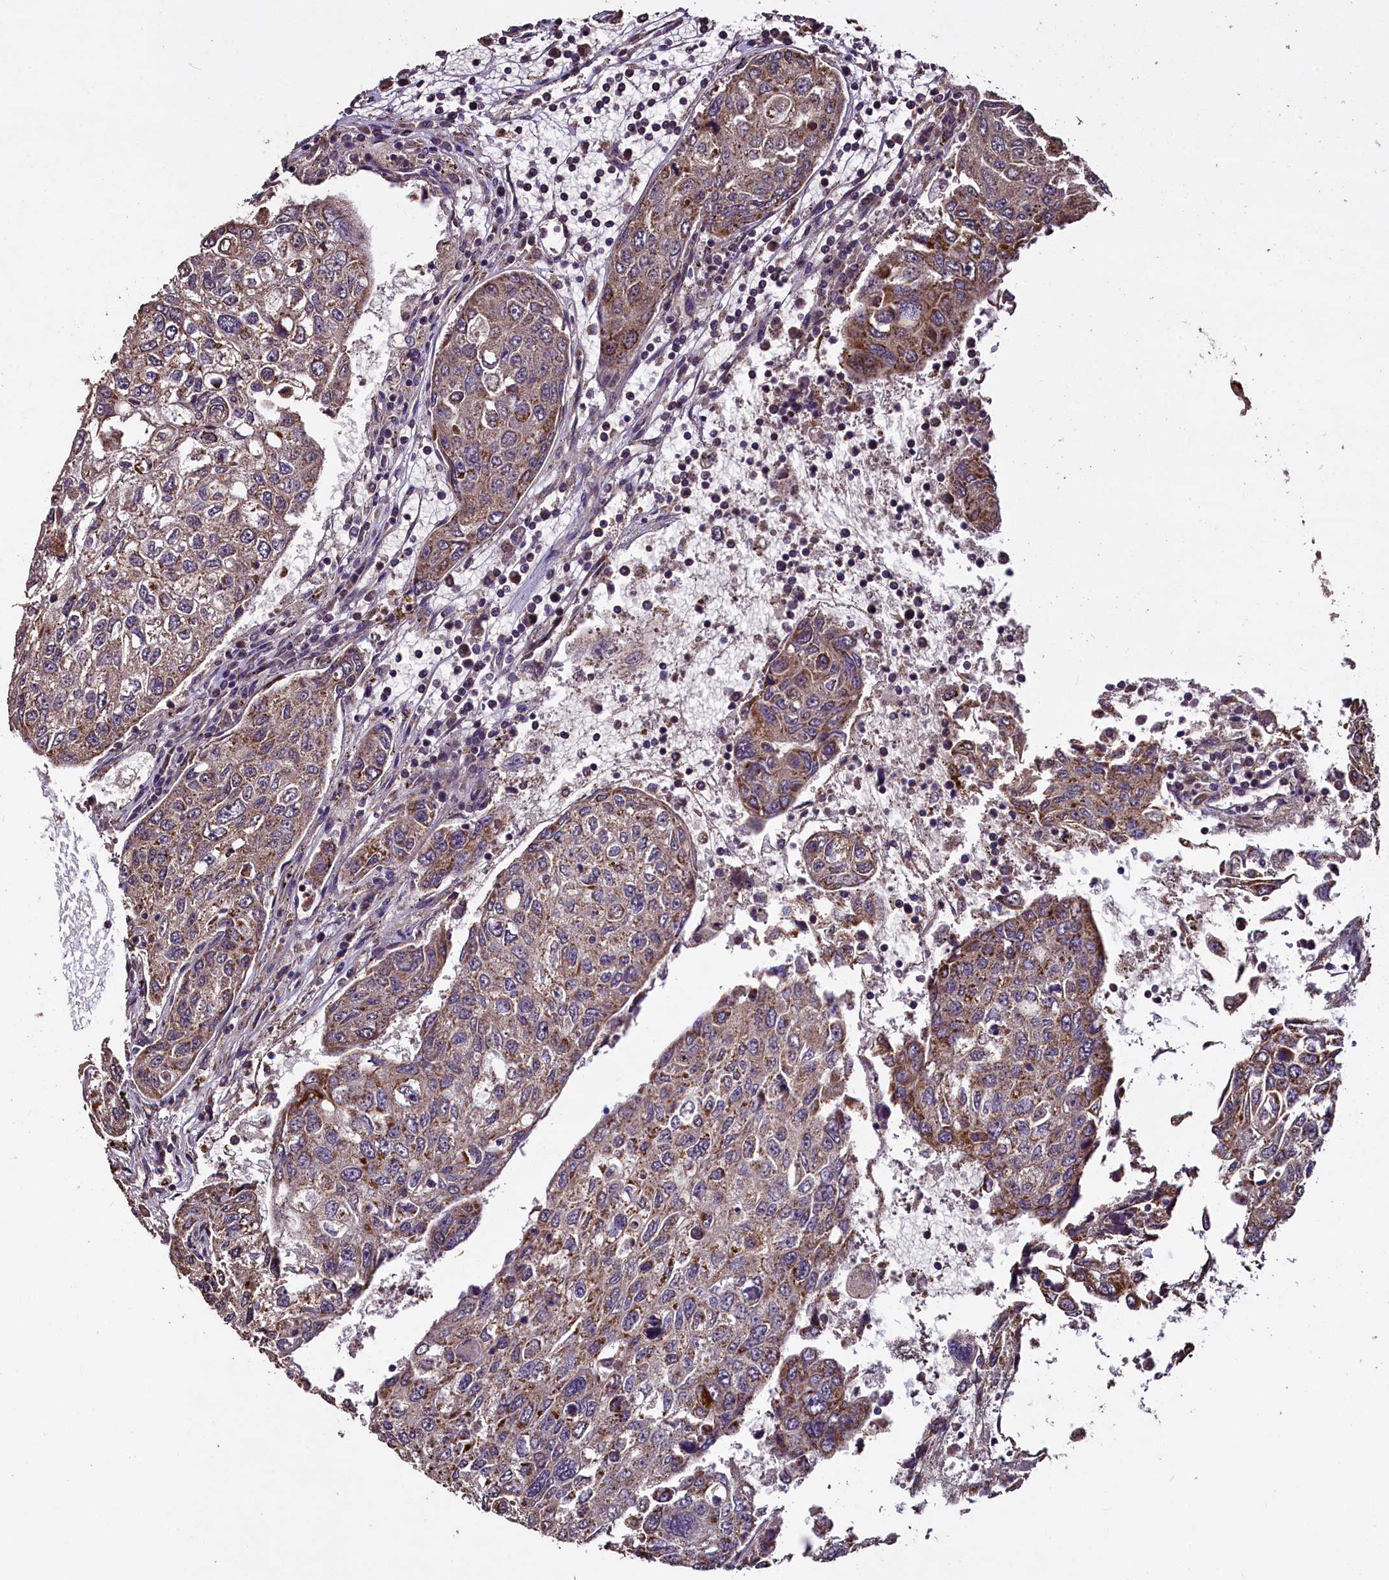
{"staining": {"intensity": "moderate", "quantity": ">75%", "location": "cytoplasmic/membranous"}, "tissue": "urothelial cancer", "cell_type": "Tumor cells", "image_type": "cancer", "snomed": [{"axis": "morphology", "description": "Urothelial carcinoma, High grade"}, {"axis": "topography", "description": "Lymph node"}, {"axis": "topography", "description": "Urinary bladder"}], "caption": "This is a micrograph of immunohistochemistry (IHC) staining of urothelial cancer, which shows moderate positivity in the cytoplasmic/membranous of tumor cells.", "gene": "COQ9", "patient": {"sex": "male", "age": 51}}